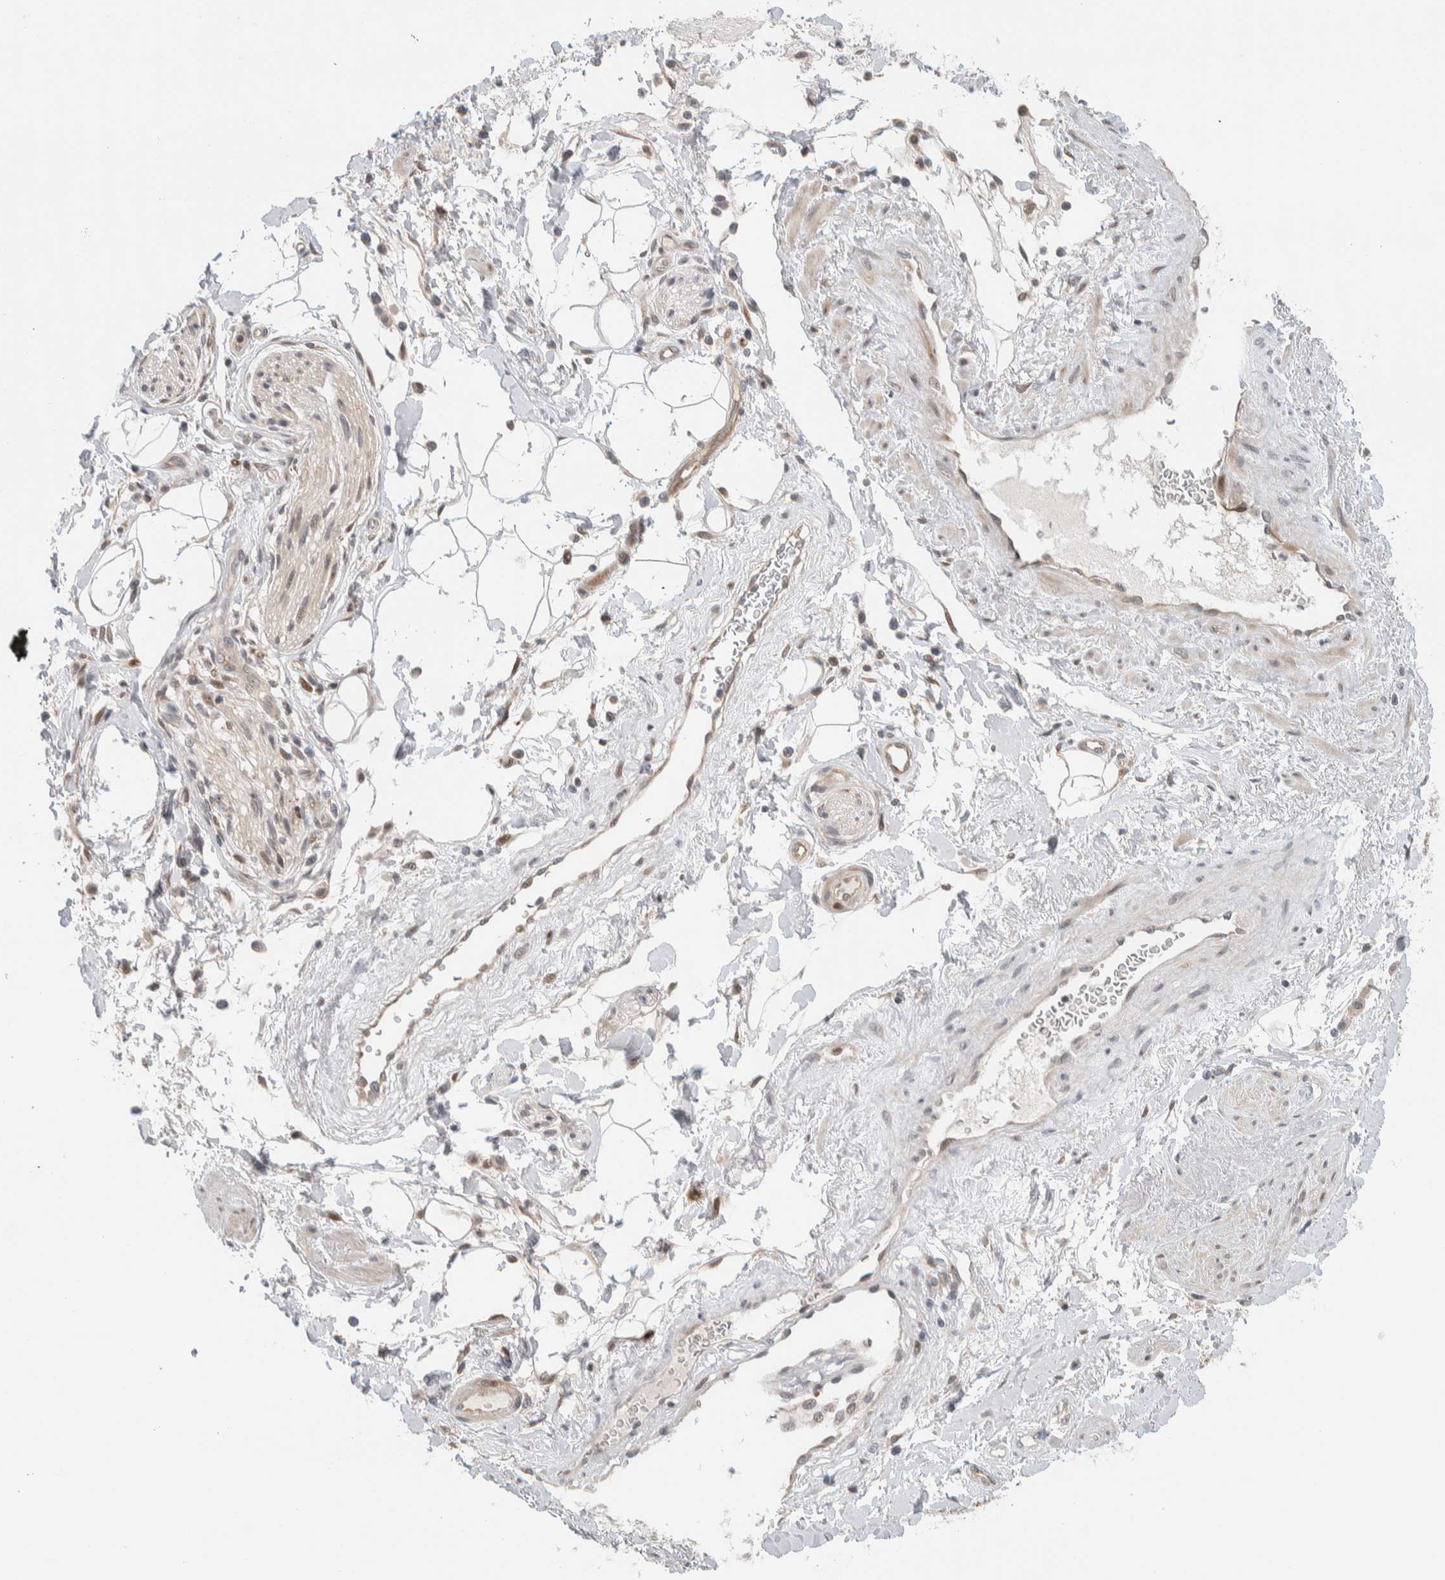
{"staining": {"intensity": "negative", "quantity": "none", "location": "none"}, "tissue": "adipose tissue", "cell_type": "Adipocytes", "image_type": "normal", "snomed": [{"axis": "morphology", "description": "Normal tissue, NOS"}, {"axis": "topography", "description": "Soft tissue"}, {"axis": "topography", "description": "Peripheral nerve tissue"}], "caption": "This histopathology image is of unremarkable adipose tissue stained with IHC to label a protein in brown with the nuclei are counter-stained blue. There is no positivity in adipocytes. Nuclei are stained in blue.", "gene": "NCR3LG1", "patient": {"sex": "female", "age": 71}}